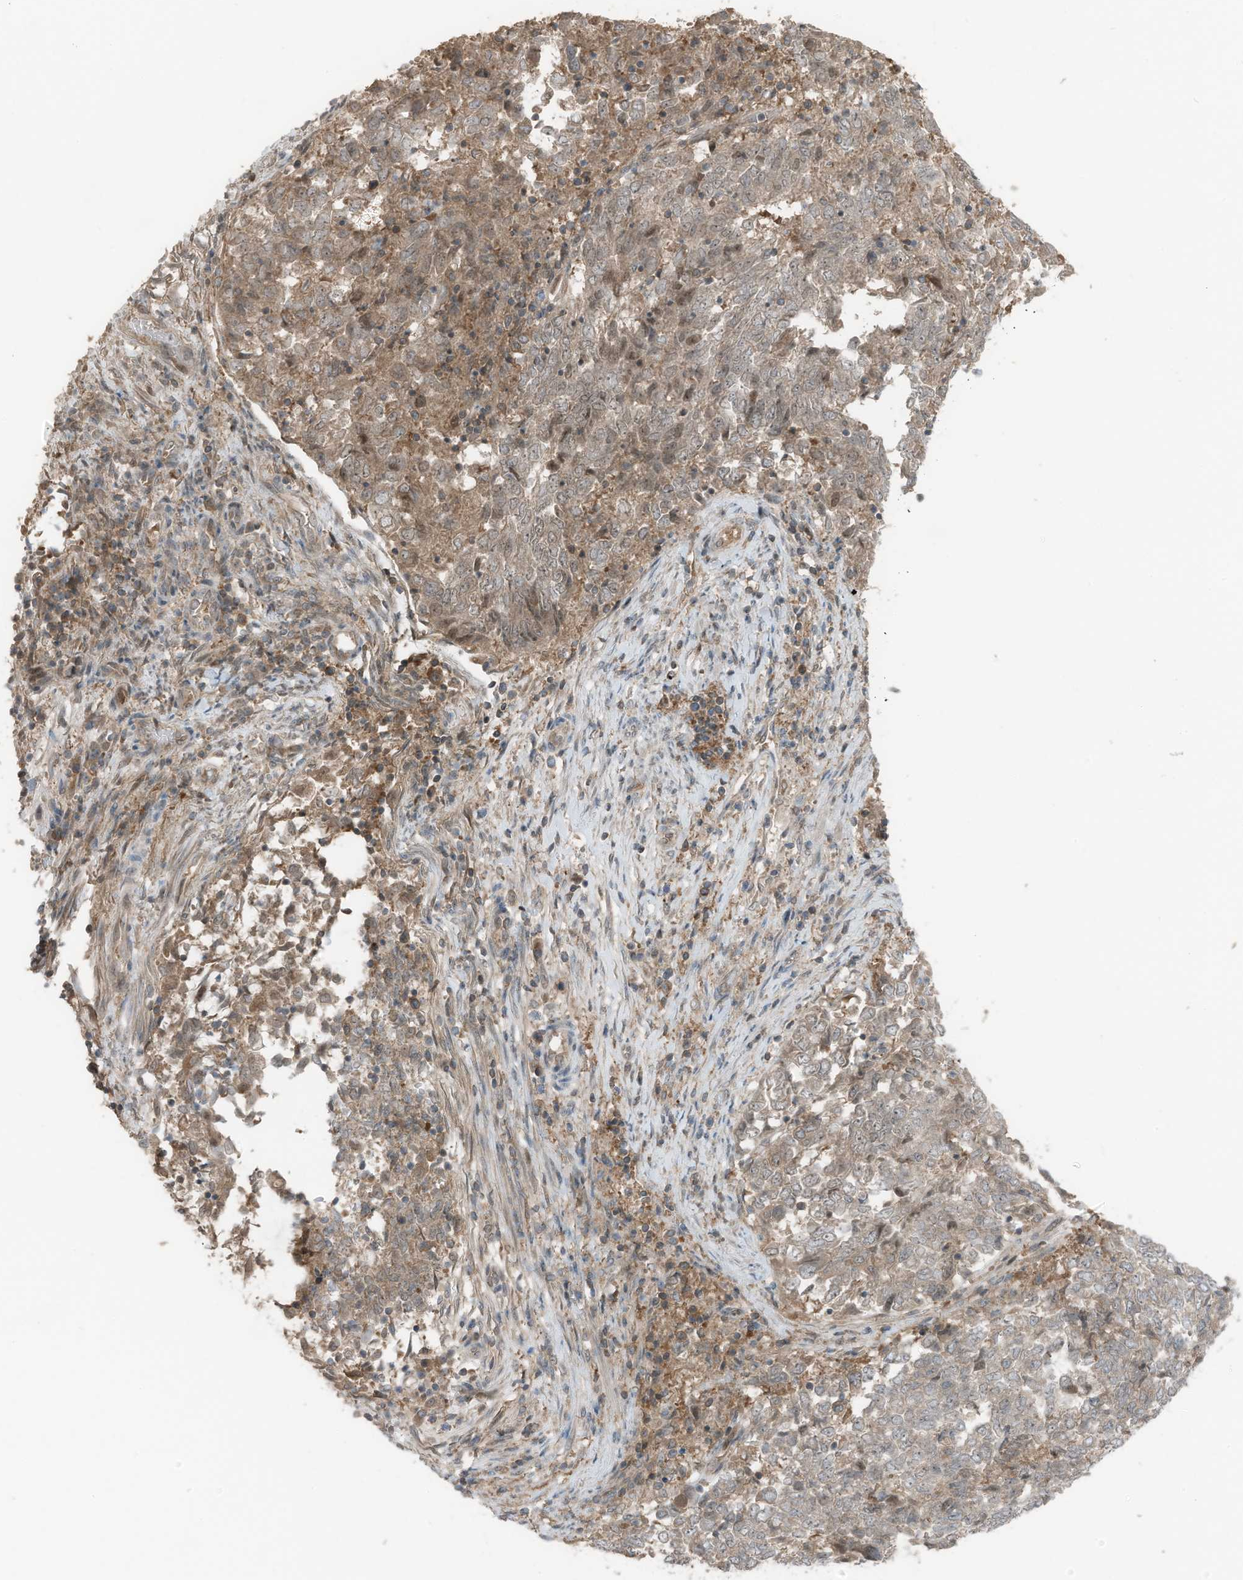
{"staining": {"intensity": "moderate", "quantity": "25%-75%", "location": "cytoplasmic/membranous,nuclear"}, "tissue": "endometrial cancer", "cell_type": "Tumor cells", "image_type": "cancer", "snomed": [{"axis": "morphology", "description": "Adenocarcinoma, NOS"}, {"axis": "topography", "description": "Endometrium"}], "caption": "A high-resolution photomicrograph shows immunohistochemistry staining of adenocarcinoma (endometrial), which demonstrates moderate cytoplasmic/membranous and nuclear expression in approximately 25%-75% of tumor cells.", "gene": "TXNDC9", "patient": {"sex": "female", "age": 80}}